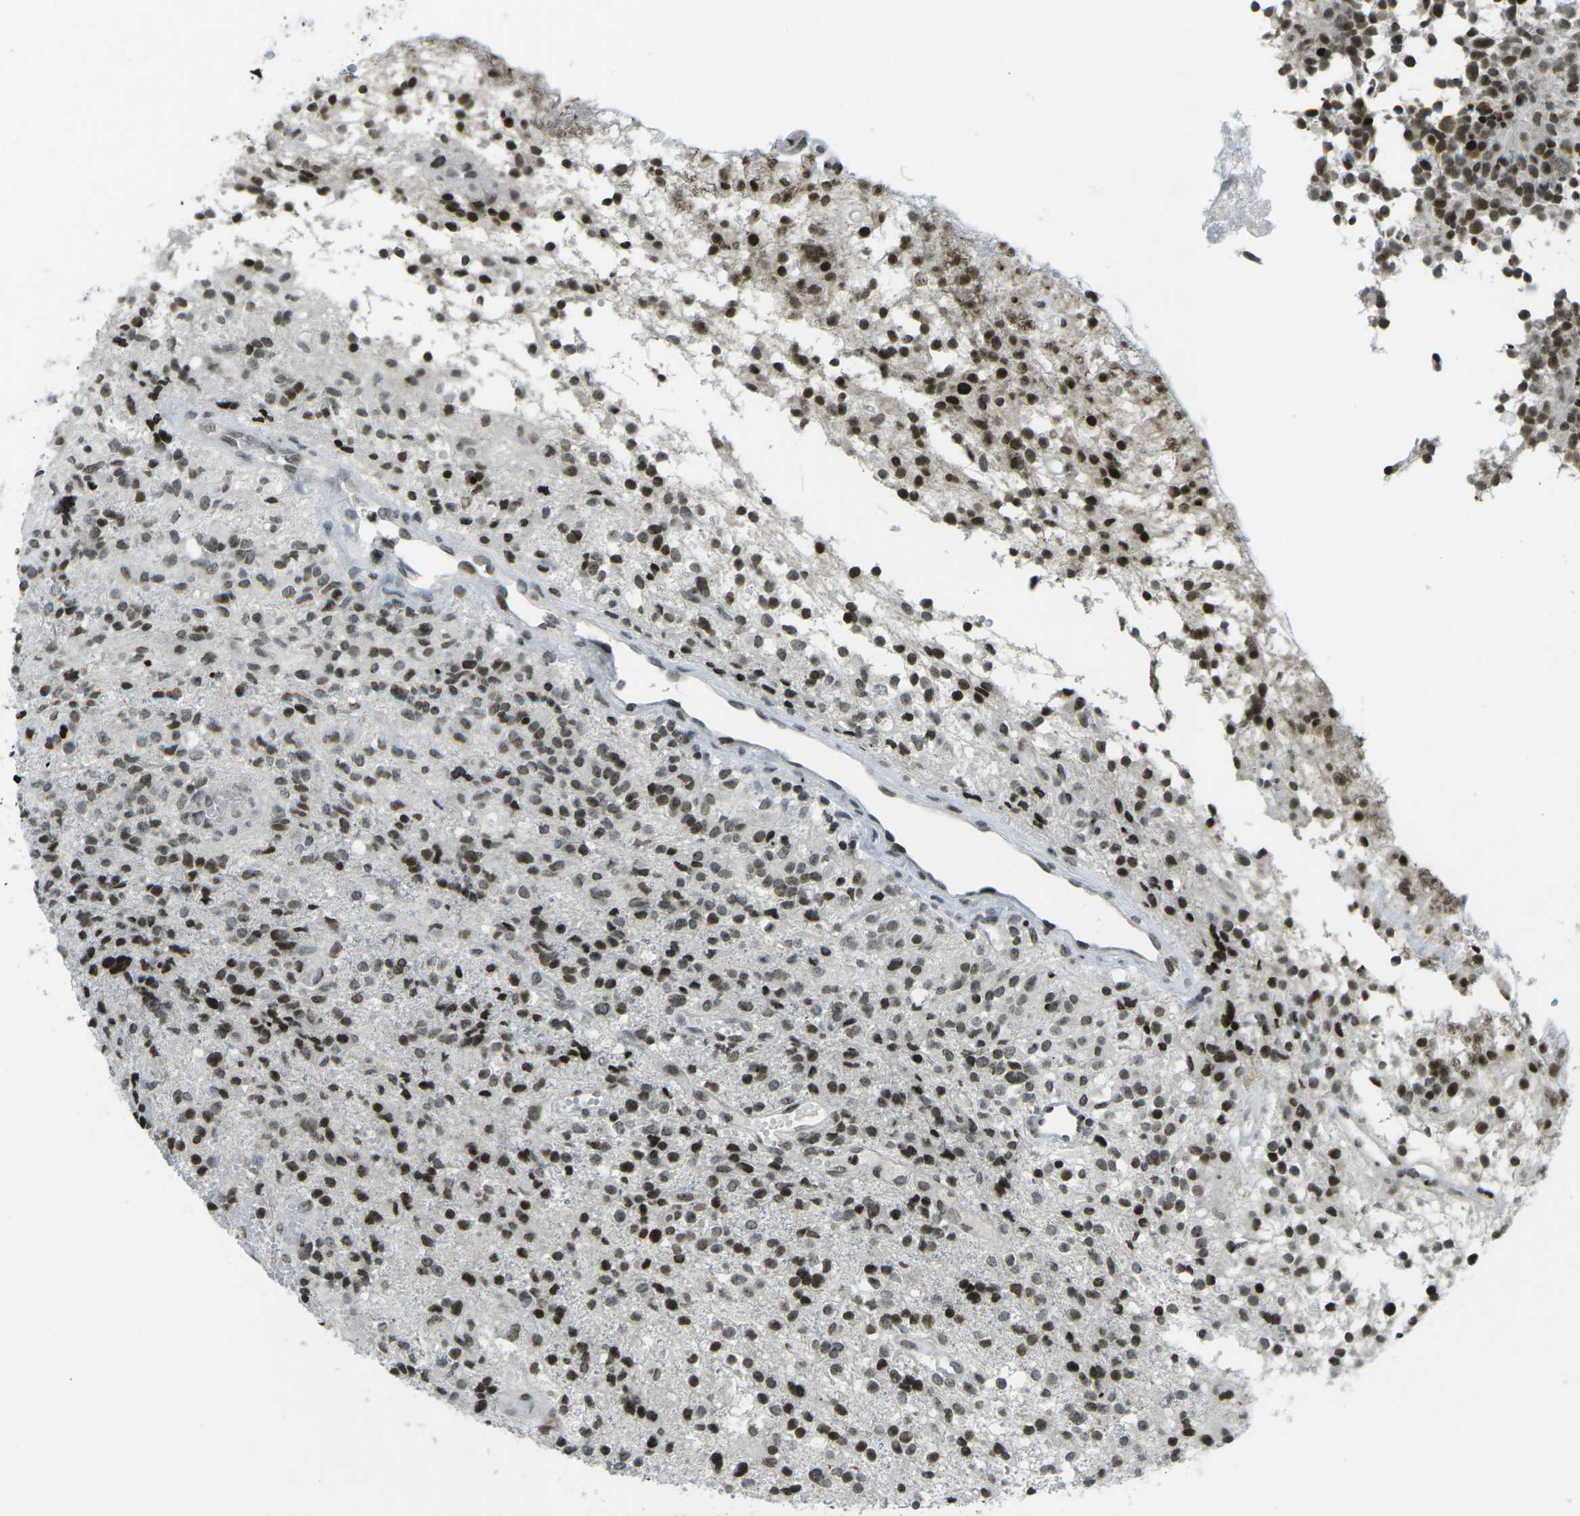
{"staining": {"intensity": "strong", "quantity": ">75%", "location": "nuclear"}, "tissue": "glioma", "cell_type": "Tumor cells", "image_type": "cancer", "snomed": [{"axis": "morphology", "description": "Glioma, malignant, High grade"}, {"axis": "topography", "description": "Brain"}], "caption": "Immunohistochemistry of human malignant high-grade glioma demonstrates high levels of strong nuclear expression in approximately >75% of tumor cells.", "gene": "EME1", "patient": {"sex": "female", "age": 59}}